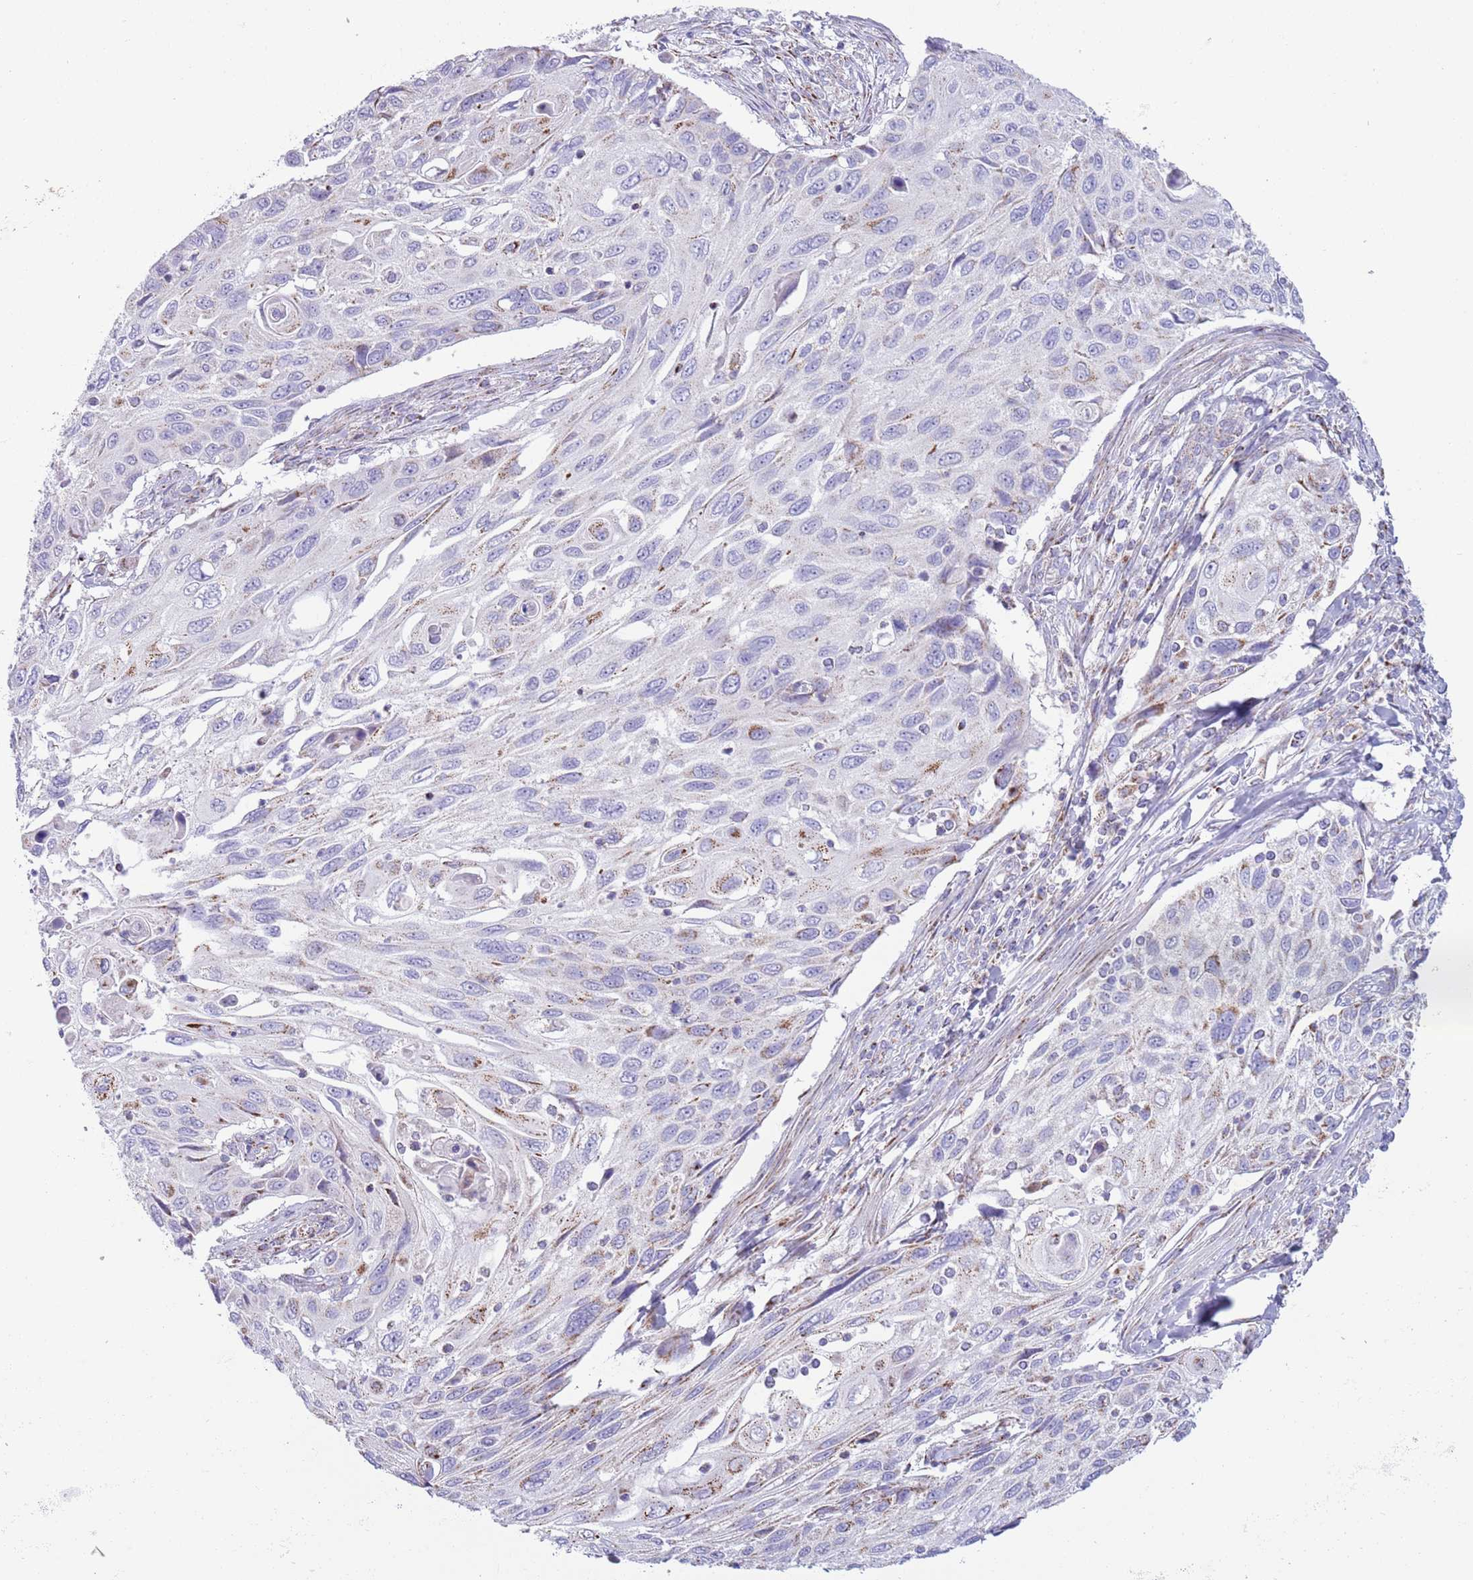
{"staining": {"intensity": "weak", "quantity": "<25%", "location": "cytoplasmic/membranous"}, "tissue": "cervical cancer", "cell_type": "Tumor cells", "image_type": "cancer", "snomed": [{"axis": "morphology", "description": "Squamous cell carcinoma, NOS"}, {"axis": "topography", "description": "Cervix"}], "caption": "The image shows no staining of tumor cells in cervical cancer (squamous cell carcinoma).", "gene": "ATP6V1B1", "patient": {"sex": "female", "age": 70}}